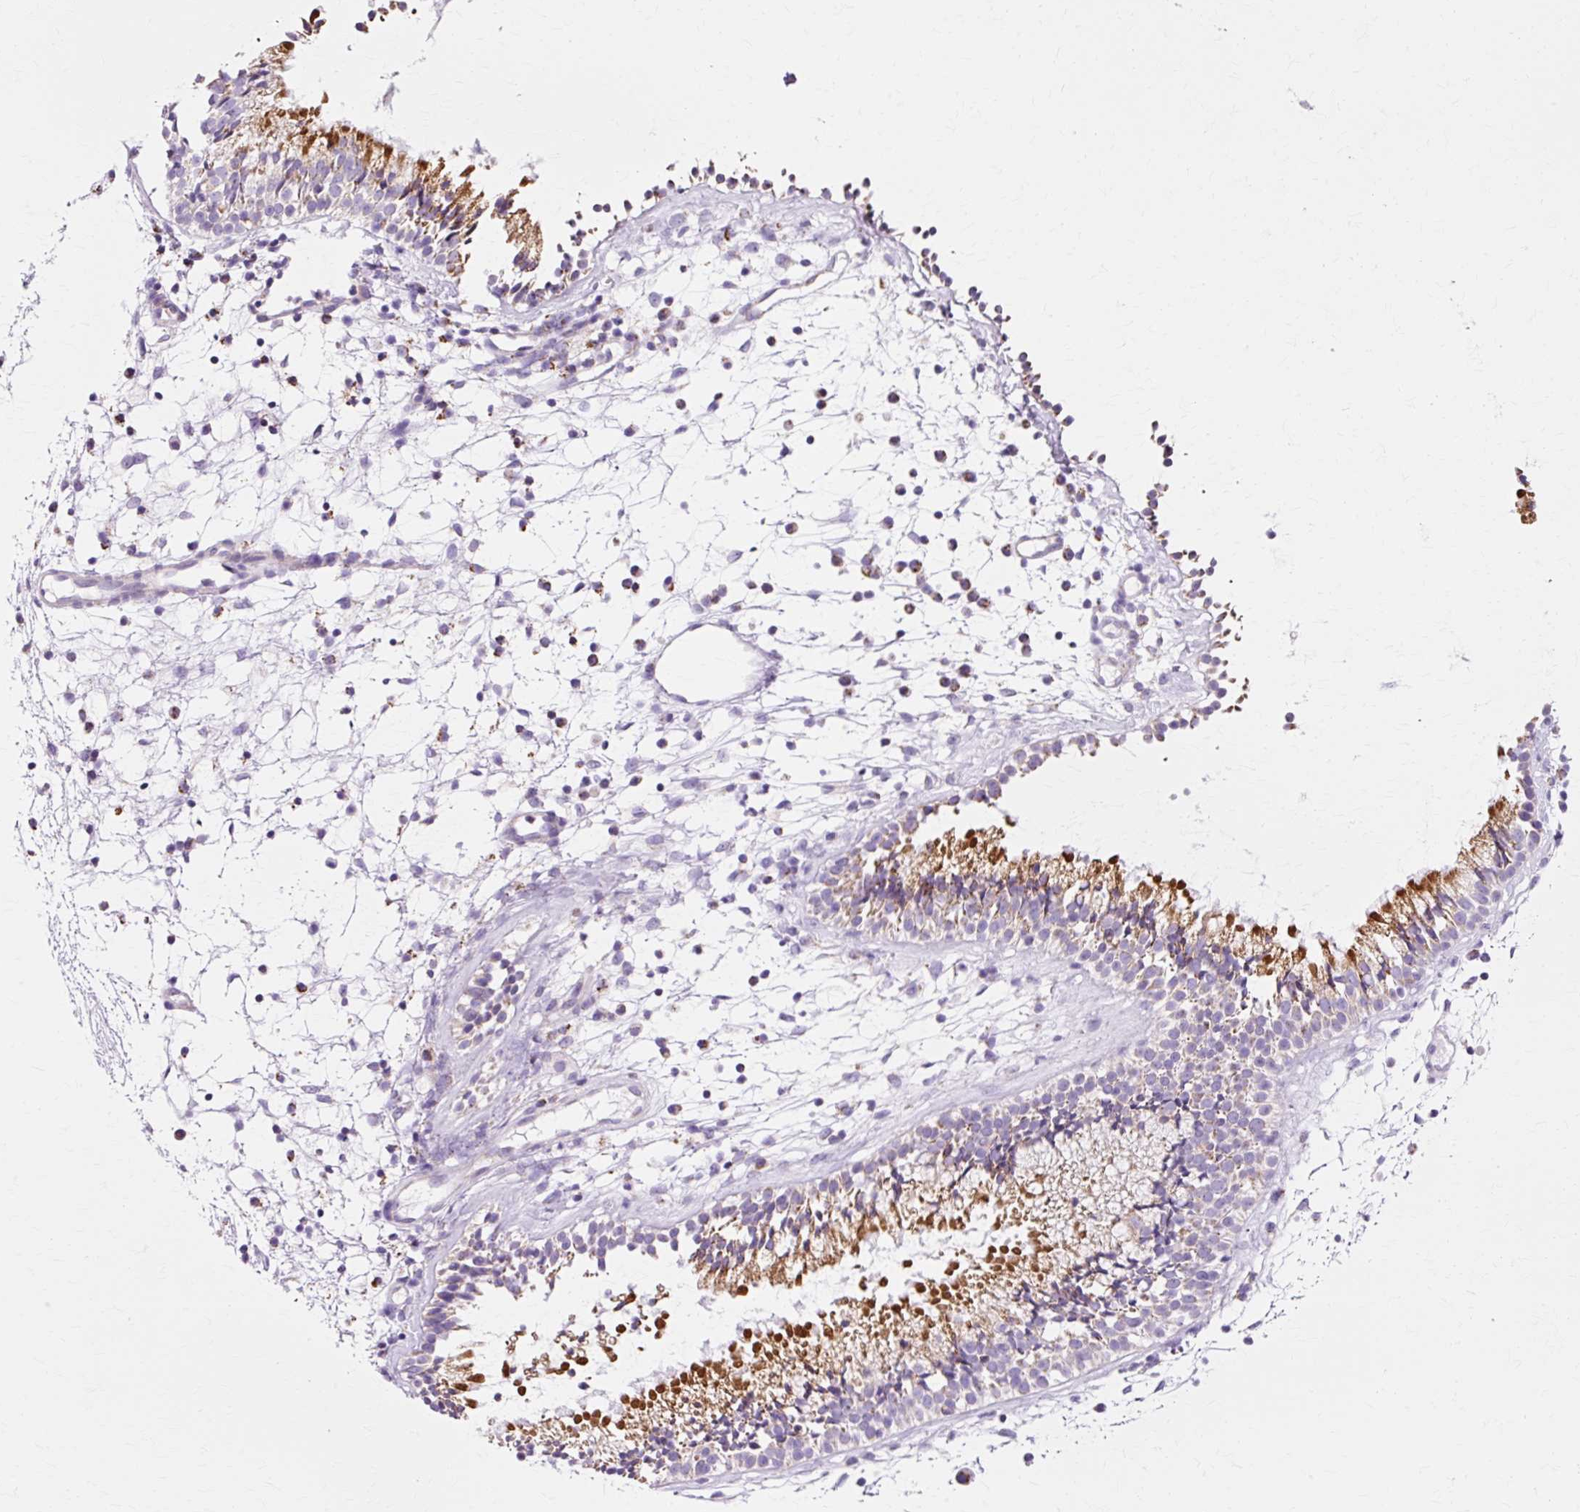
{"staining": {"intensity": "strong", "quantity": "25%-75%", "location": "cytoplasmic/membranous"}, "tissue": "nasopharynx", "cell_type": "Respiratory epithelial cells", "image_type": "normal", "snomed": [{"axis": "morphology", "description": "Normal tissue, NOS"}, {"axis": "topography", "description": "Nasopharynx"}], "caption": "IHC of unremarkable nasopharynx demonstrates high levels of strong cytoplasmic/membranous staining in about 25%-75% of respiratory epithelial cells. Nuclei are stained in blue.", "gene": "ATP5PO", "patient": {"sex": "male", "age": 21}}